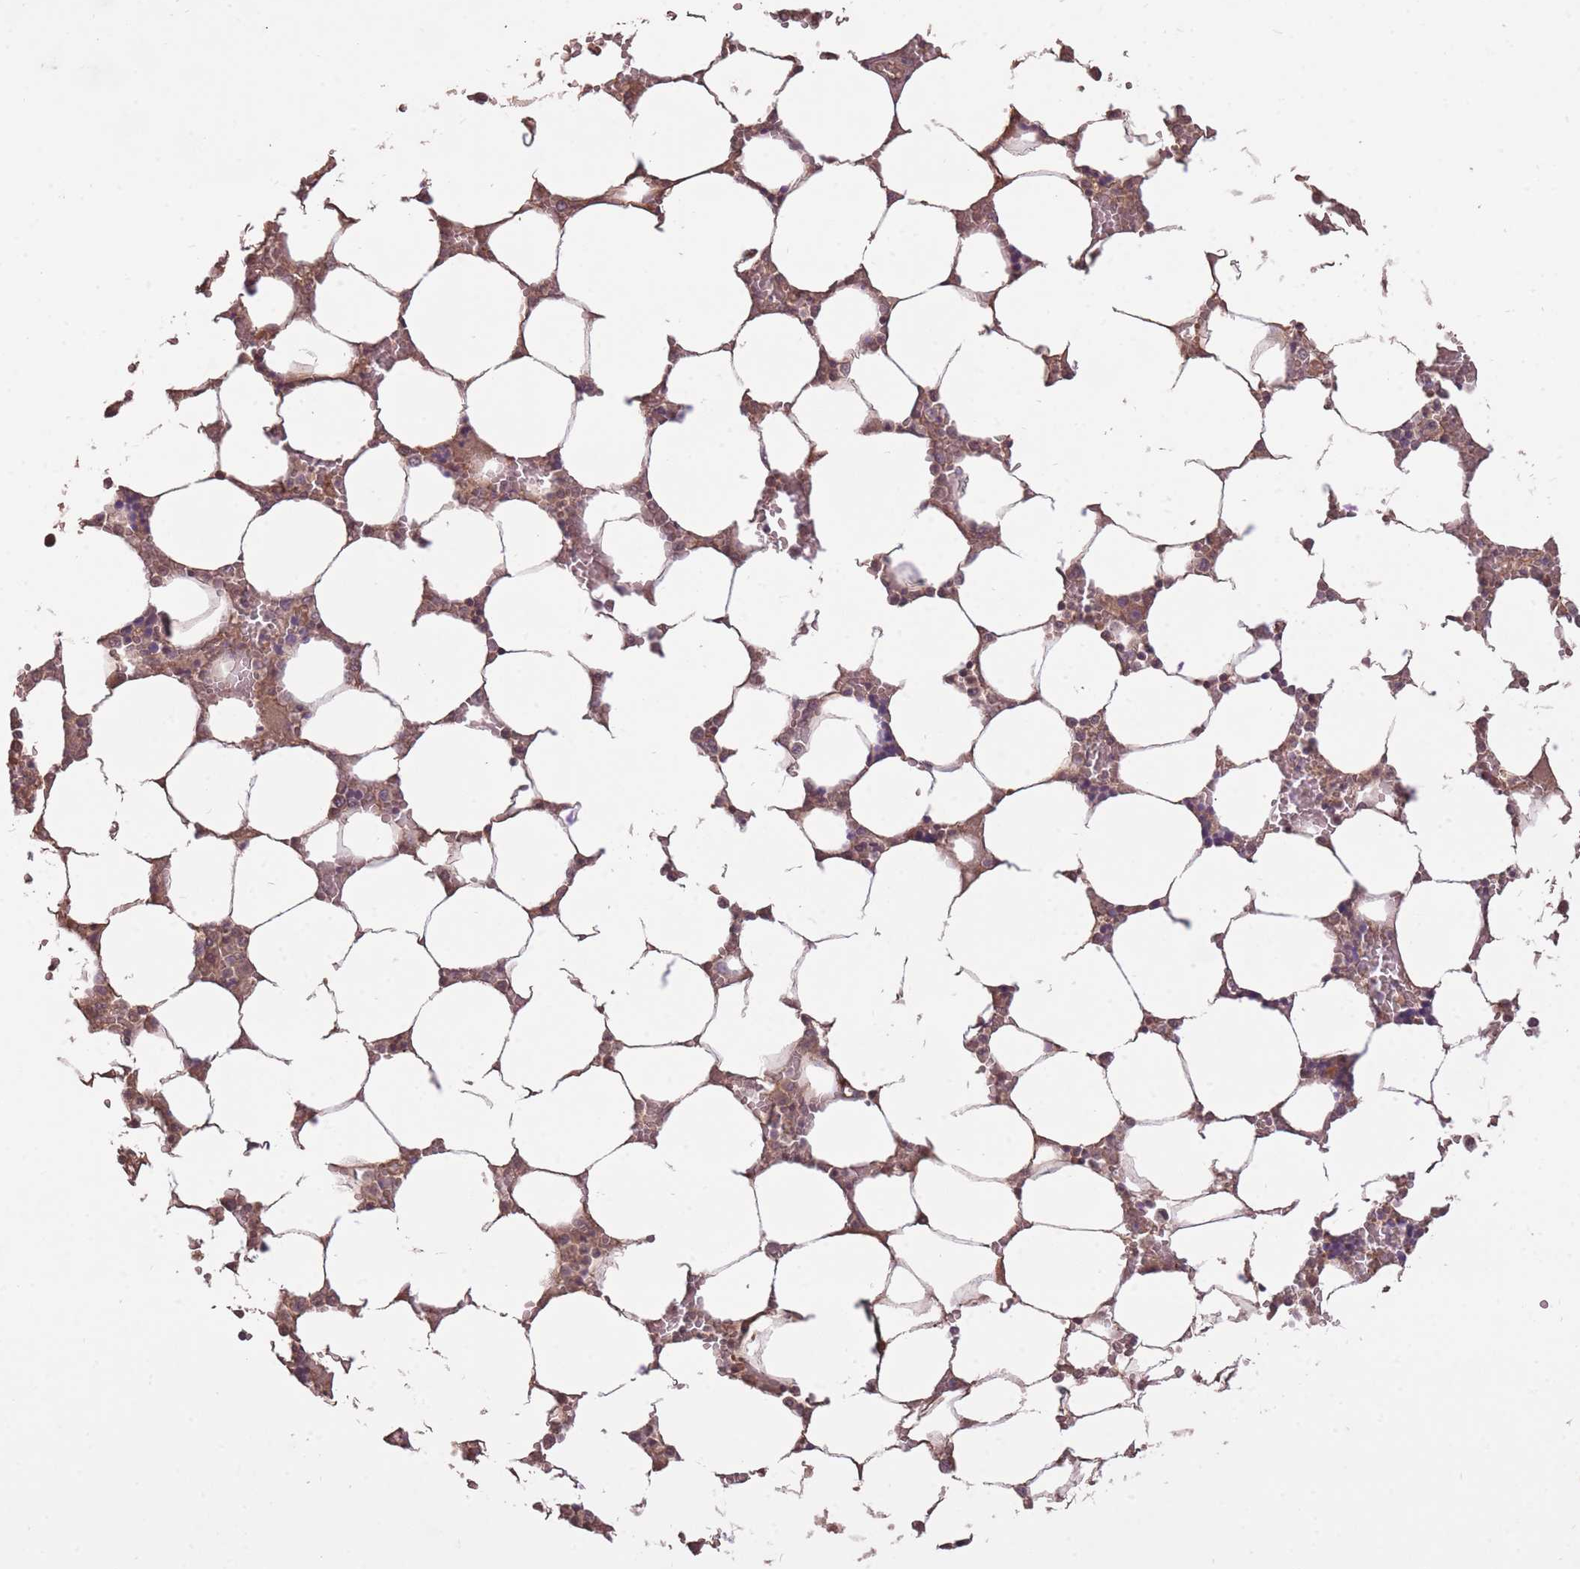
{"staining": {"intensity": "weak", "quantity": "25%-75%", "location": "cytoplasmic/membranous"}, "tissue": "bone marrow", "cell_type": "Hematopoietic cells", "image_type": "normal", "snomed": [{"axis": "morphology", "description": "Normal tissue, NOS"}, {"axis": "topography", "description": "Bone marrow"}], "caption": "This micrograph demonstrates IHC staining of unremarkable bone marrow, with low weak cytoplasmic/membranous positivity in approximately 25%-75% of hematopoietic cells.", "gene": "LRATD2", "patient": {"sex": "male", "age": 64}}